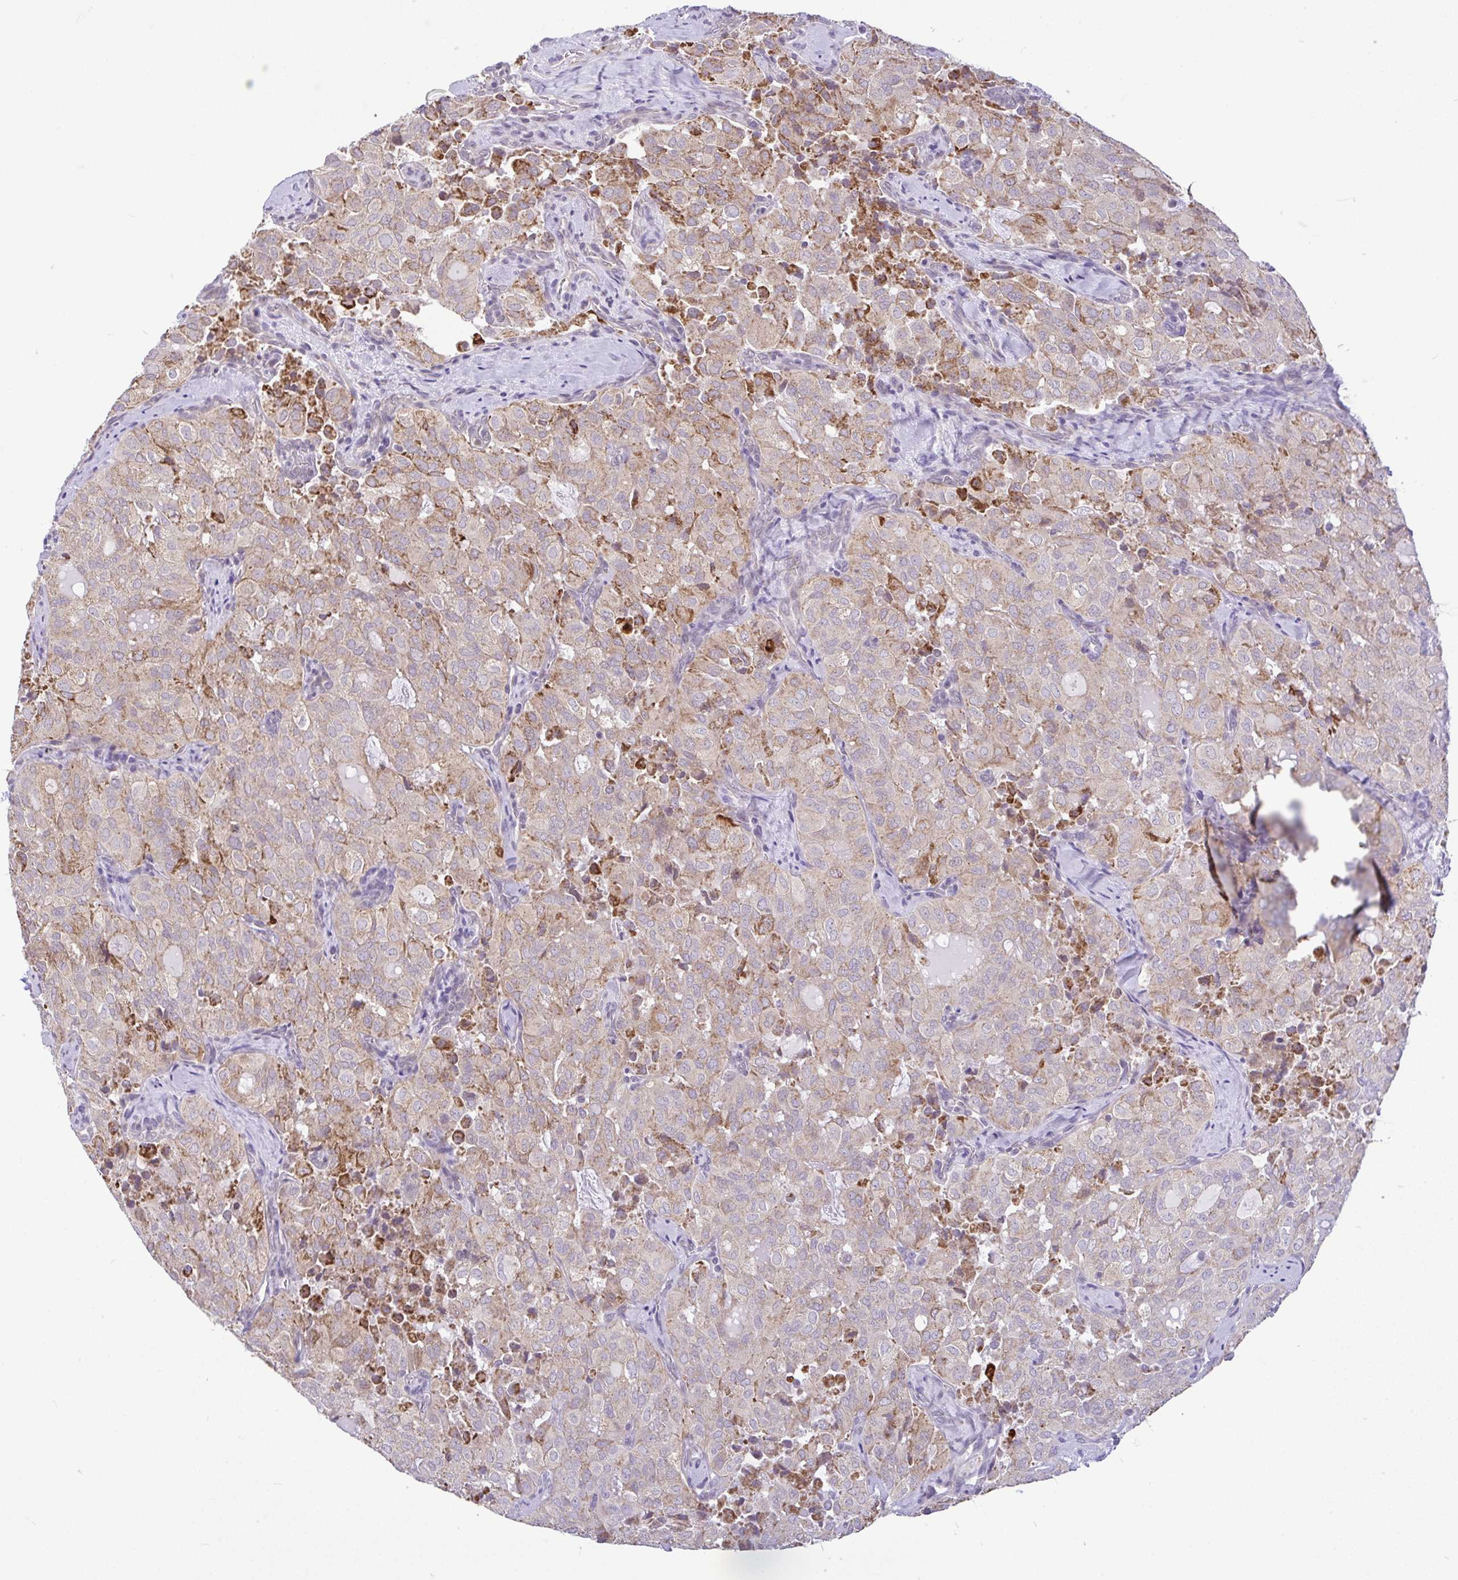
{"staining": {"intensity": "moderate", "quantity": "25%-75%", "location": "cytoplasmic/membranous"}, "tissue": "thyroid cancer", "cell_type": "Tumor cells", "image_type": "cancer", "snomed": [{"axis": "morphology", "description": "Follicular adenoma carcinoma, NOS"}, {"axis": "topography", "description": "Thyroid gland"}], "caption": "Thyroid cancer was stained to show a protein in brown. There is medium levels of moderate cytoplasmic/membranous staining in about 25%-75% of tumor cells.", "gene": "PYCR2", "patient": {"sex": "male", "age": 75}}